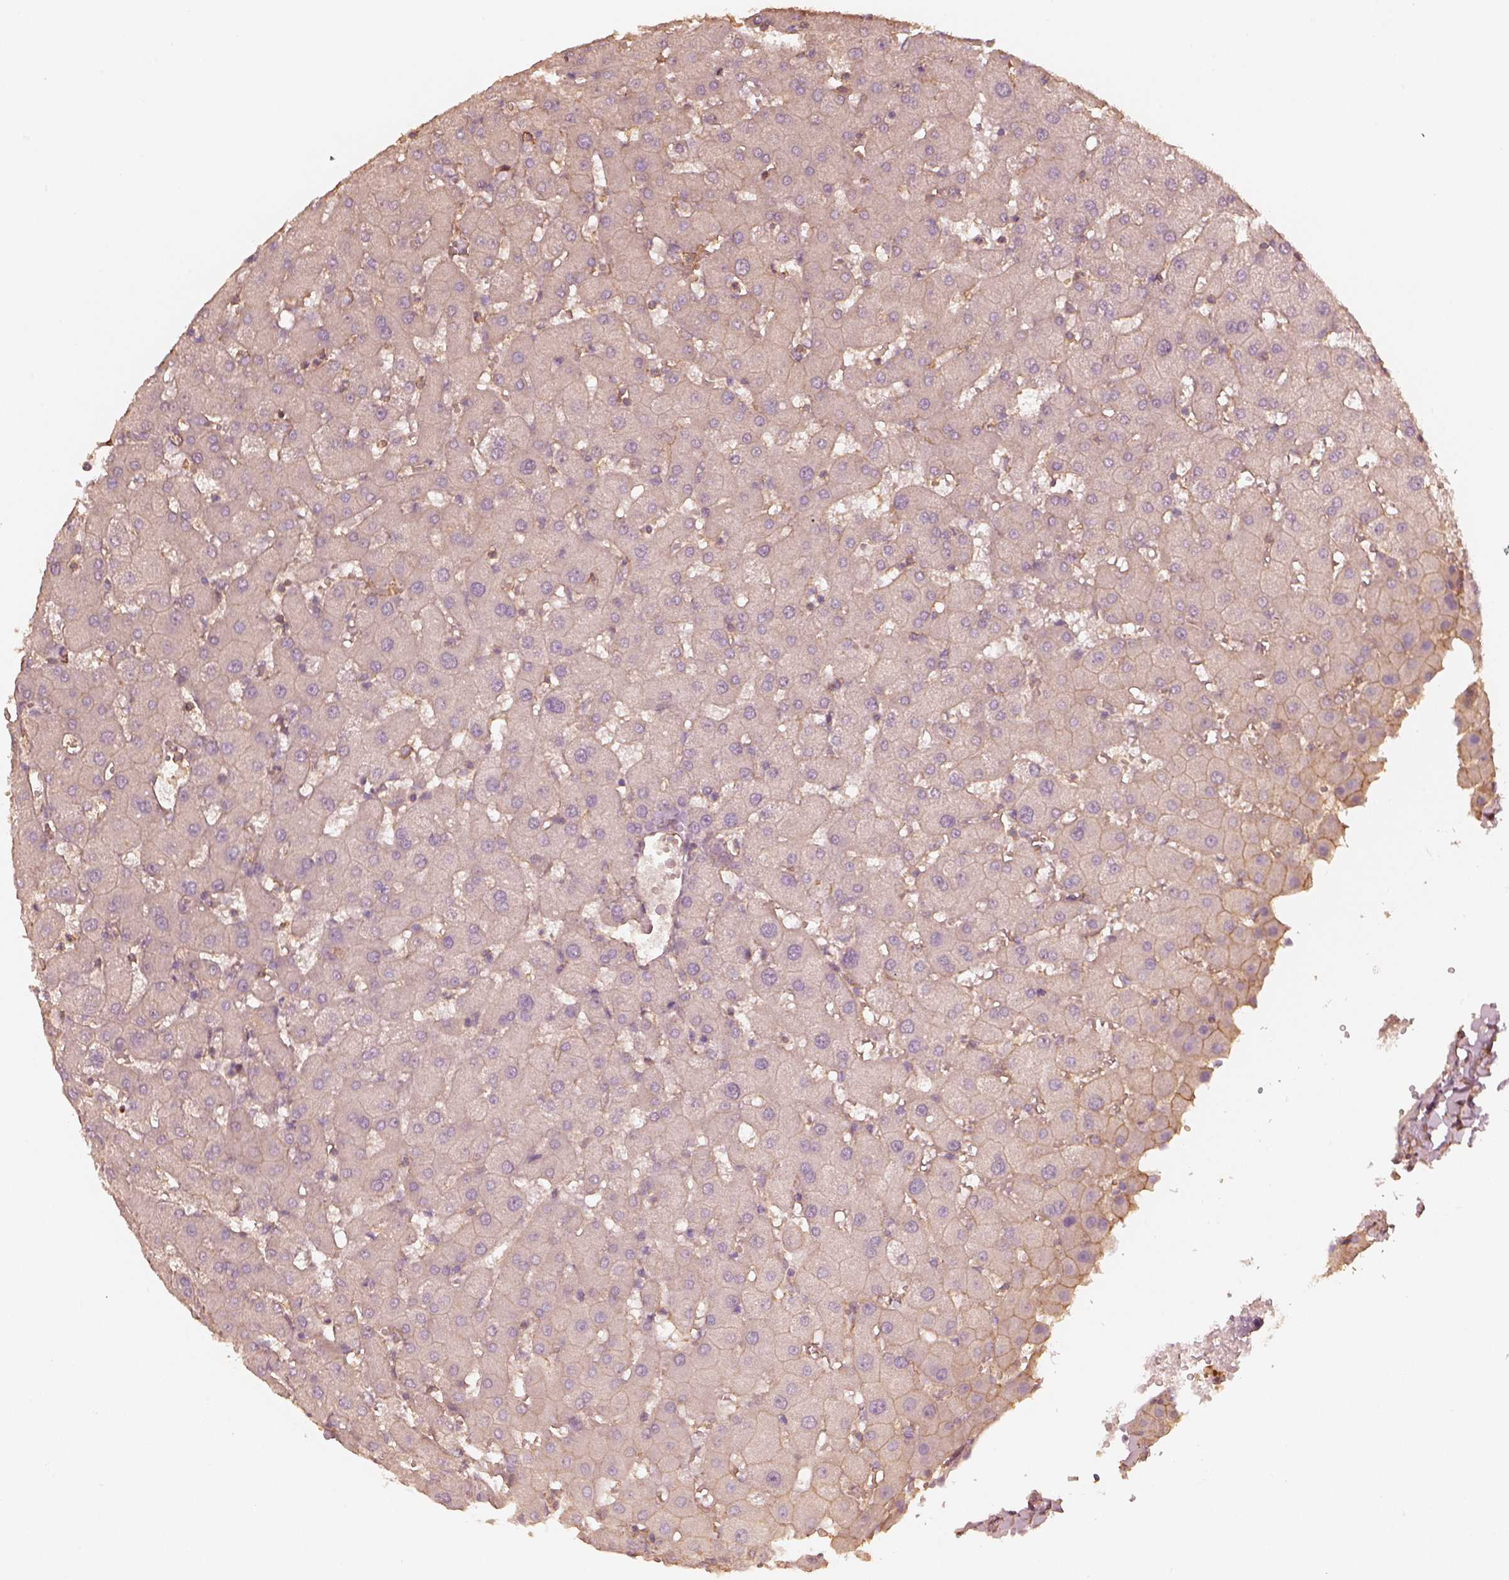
{"staining": {"intensity": "negative", "quantity": "none", "location": "none"}, "tissue": "liver", "cell_type": "Cholangiocytes", "image_type": "normal", "snomed": [{"axis": "morphology", "description": "Normal tissue, NOS"}, {"axis": "topography", "description": "Liver"}], "caption": "Micrograph shows no protein expression in cholangiocytes of unremarkable liver.", "gene": "WDR7", "patient": {"sex": "female", "age": 63}}